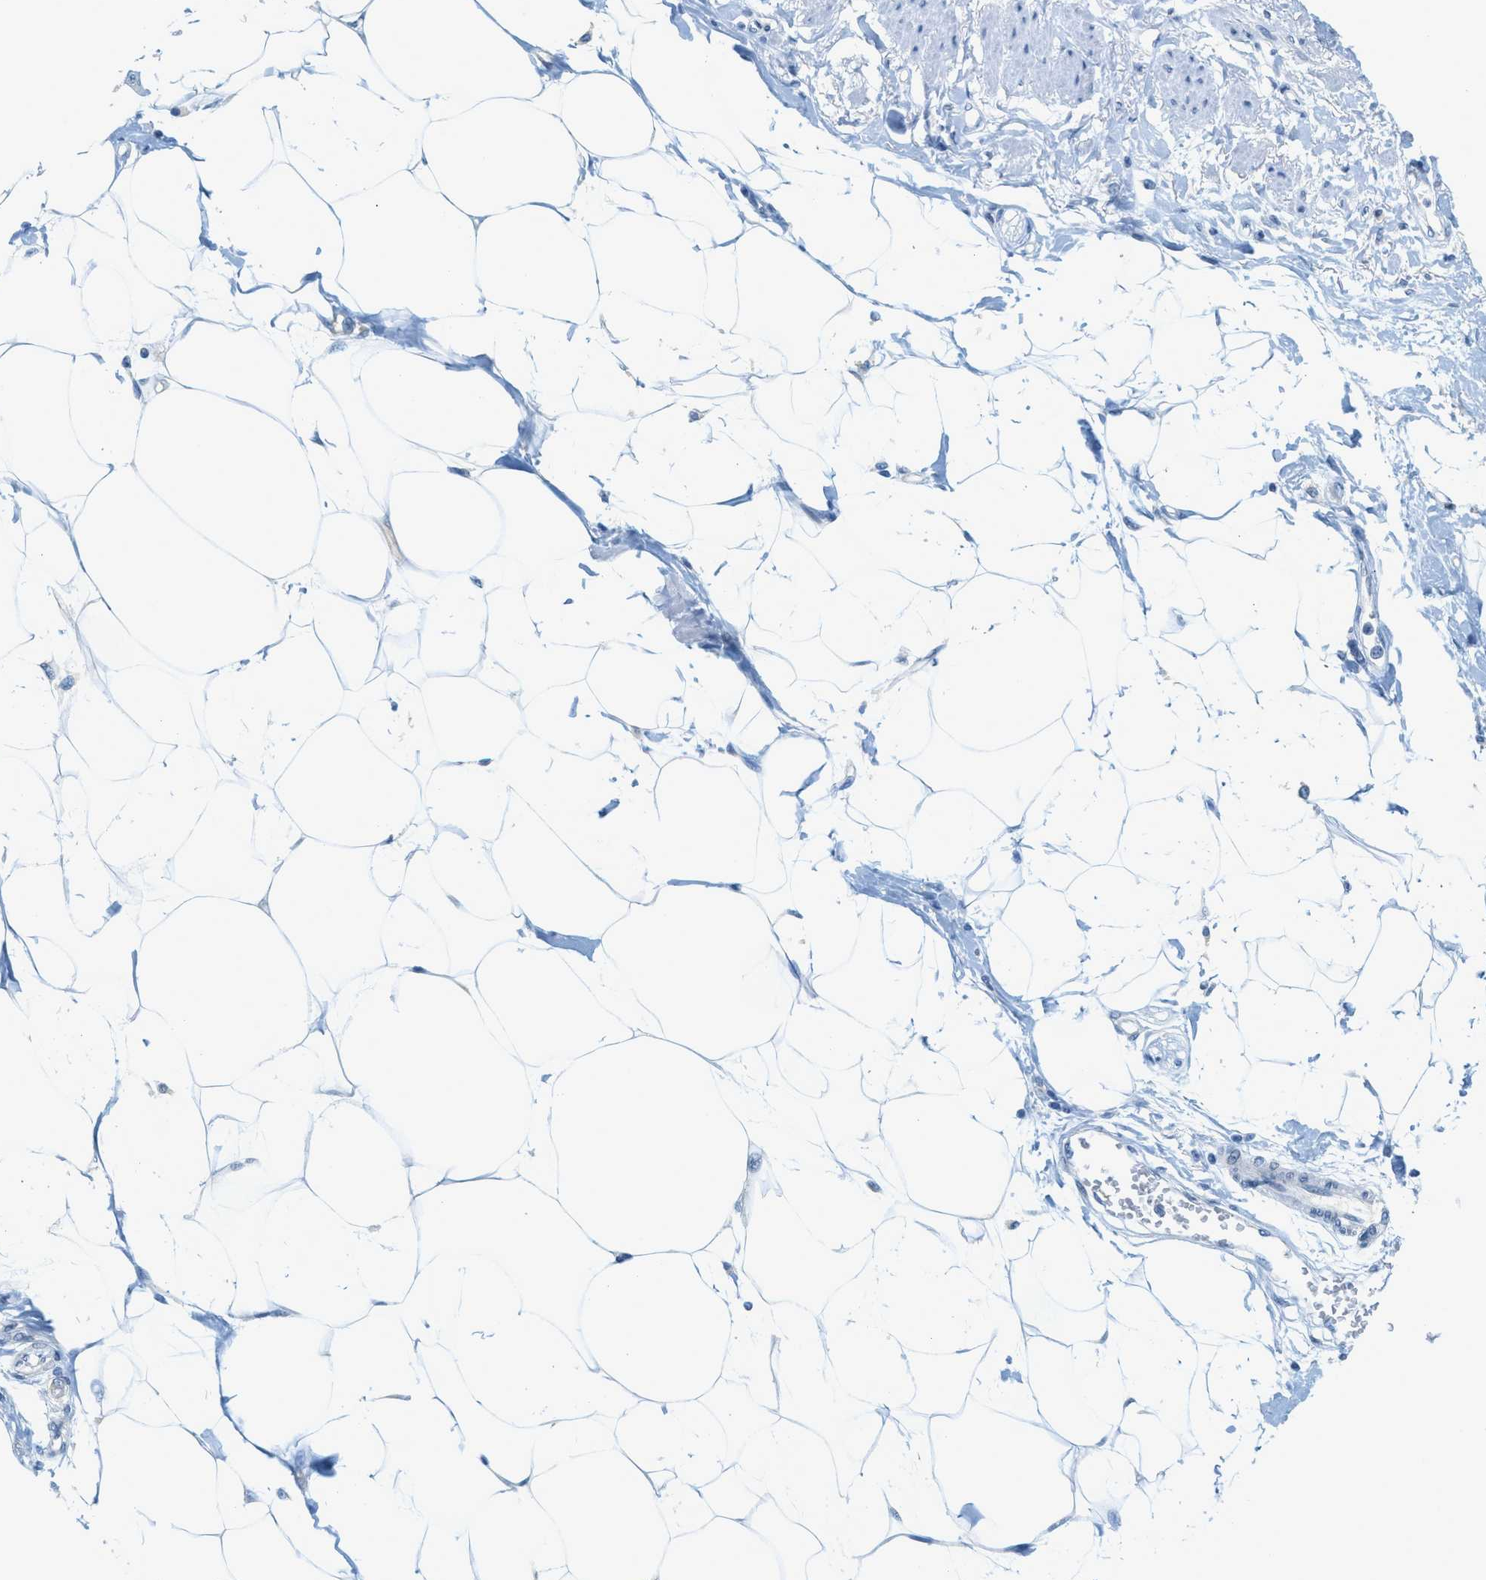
{"staining": {"intensity": "negative", "quantity": "none", "location": "none"}, "tissue": "adipose tissue", "cell_type": "Adipocytes", "image_type": "normal", "snomed": [{"axis": "morphology", "description": "Normal tissue, NOS"}, {"axis": "morphology", "description": "Adenocarcinoma, NOS"}, {"axis": "topography", "description": "Duodenum"}, {"axis": "topography", "description": "Peripheral nerve tissue"}], "caption": "A histopathology image of human adipose tissue is negative for staining in adipocytes.", "gene": "CYP4X1", "patient": {"sex": "female", "age": 60}}